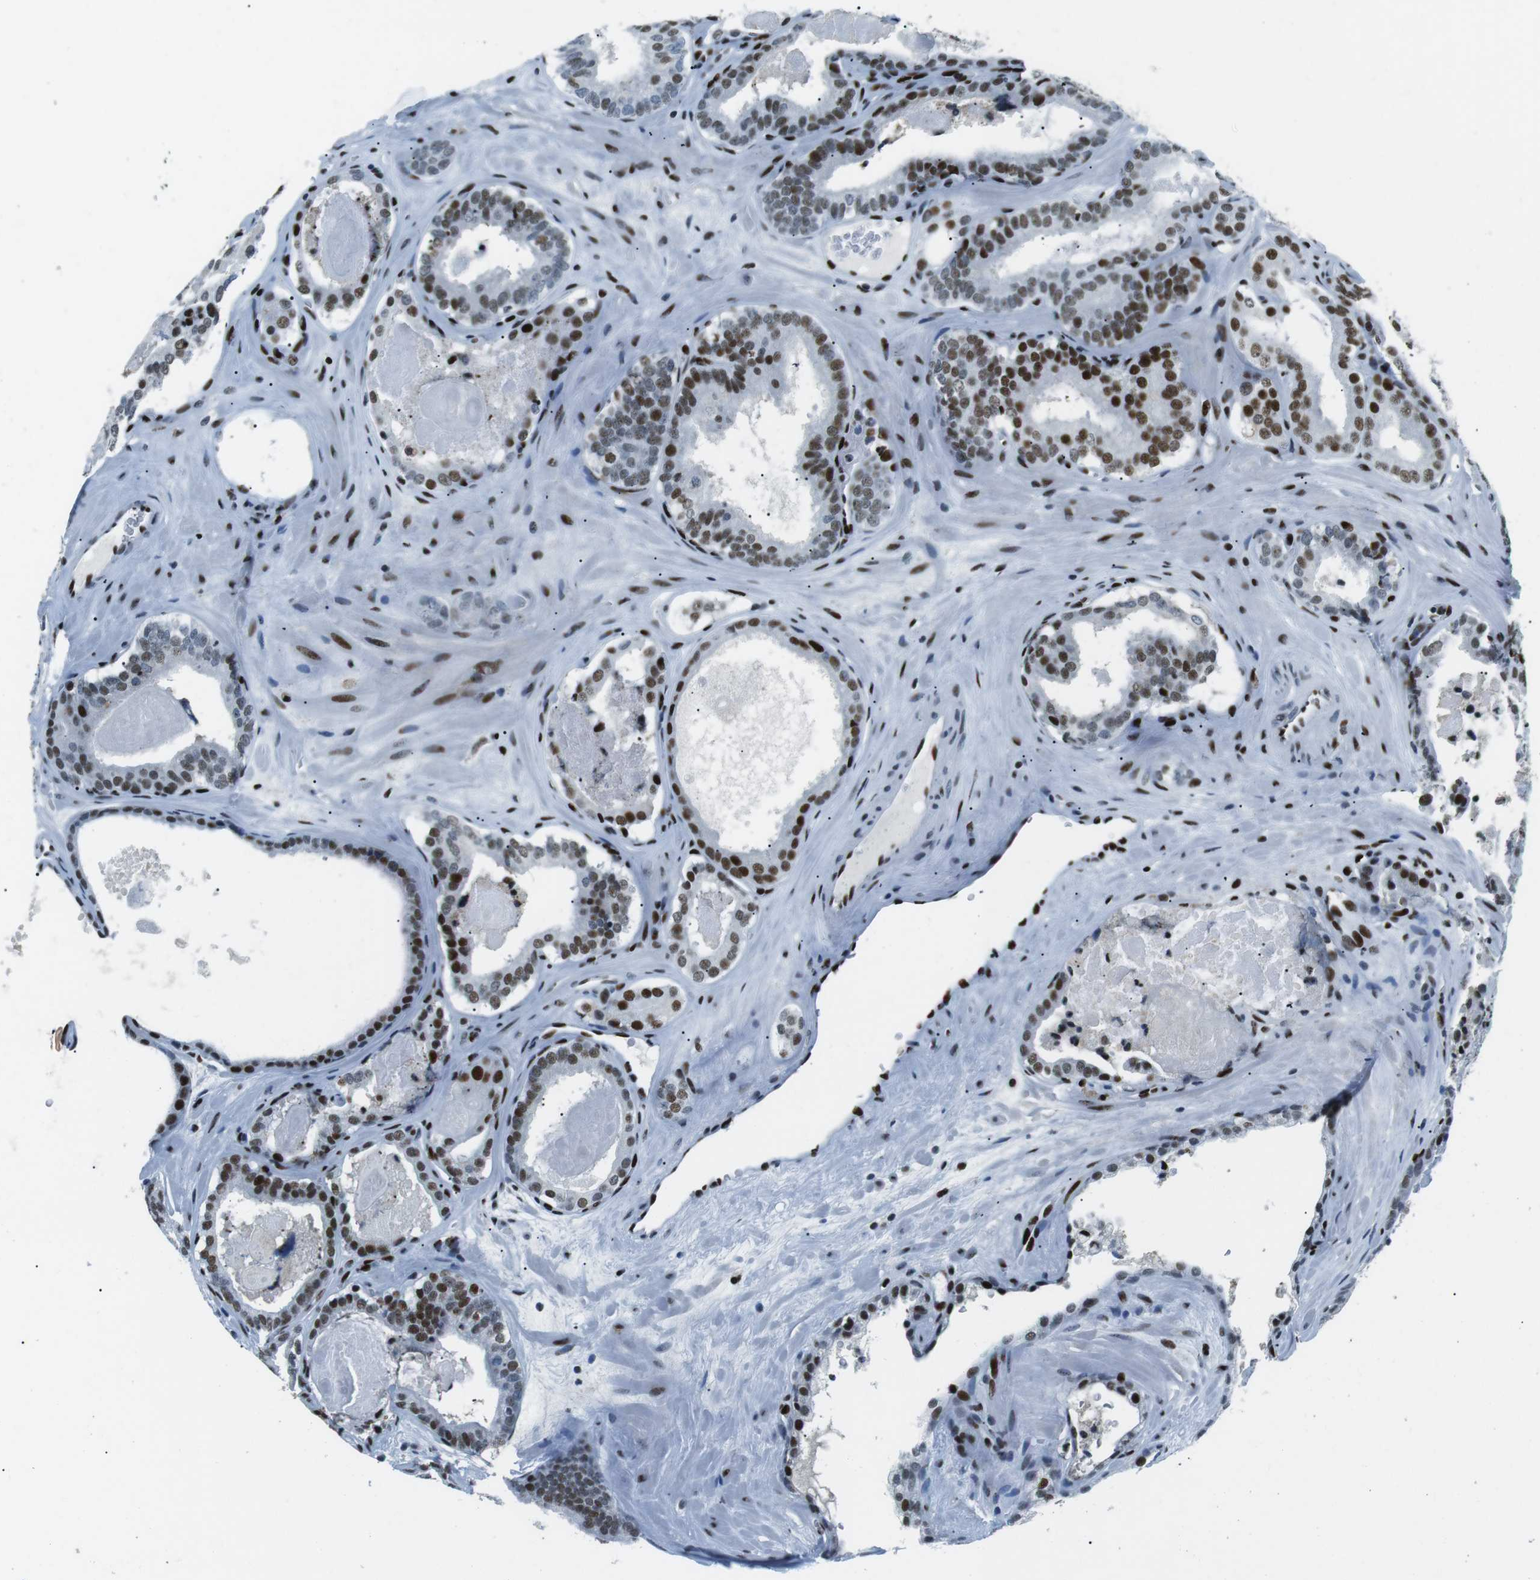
{"staining": {"intensity": "moderate", "quantity": ">75%", "location": "nuclear"}, "tissue": "prostate cancer", "cell_type": "Tumor cells", "image_type": "cancer", "snomed": [{"axis": "morphology", "description": "Adenocarcinoma, High grade"}, {"axis": "topography", "description": "Prostate"}], "caption": "Immunohistochemistry (IHC) (DAB) staining of human prostate cancer displays moderate nuclear protein staining in about >75% of tumor cells.", "gene": "PML", "patient": {"sex": "male", "age": 60}}